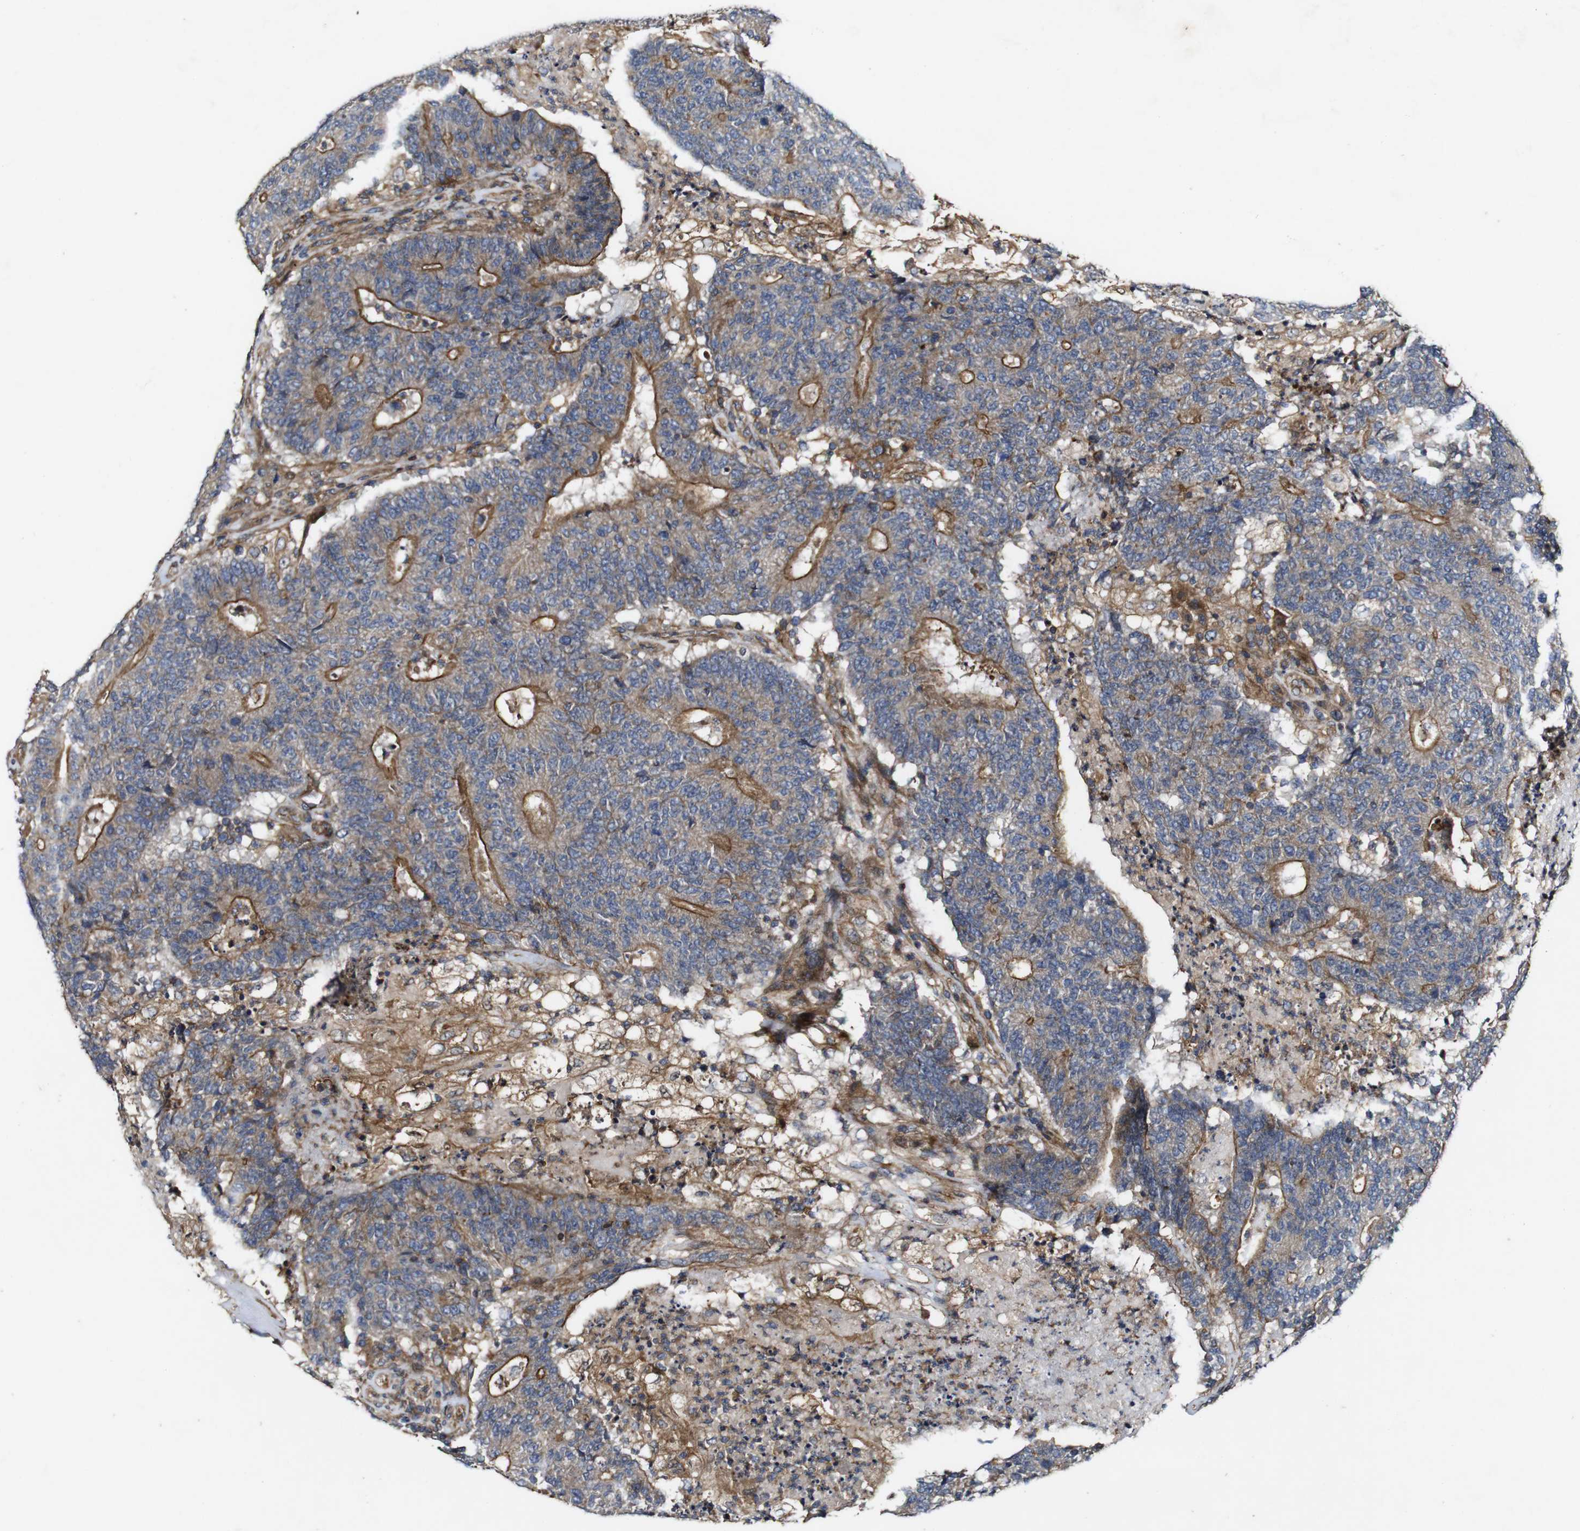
{"staining": {"intensity": "moderate", "quantity": ">75%", "location": "cytoplasmic/membranous"}, "tissue": "colorectal cancer", "cell_type": "Tumor cells", "image_type": "cancer", "snomed": [{"axis": "morphology", "description": "Normal tissue, NOS"}, {"axis": "morphology", "description": "Adenocarcinoma, NOS"}, {"axis": "topography", "description": "Colon"}], "caption": "A brown stain shows moderate cytoplasmic/membranous staining of a protein in colorectal cancer tumor cells.", "gene": "GSDME", "patient": {"sex": "female", "age": 75}}